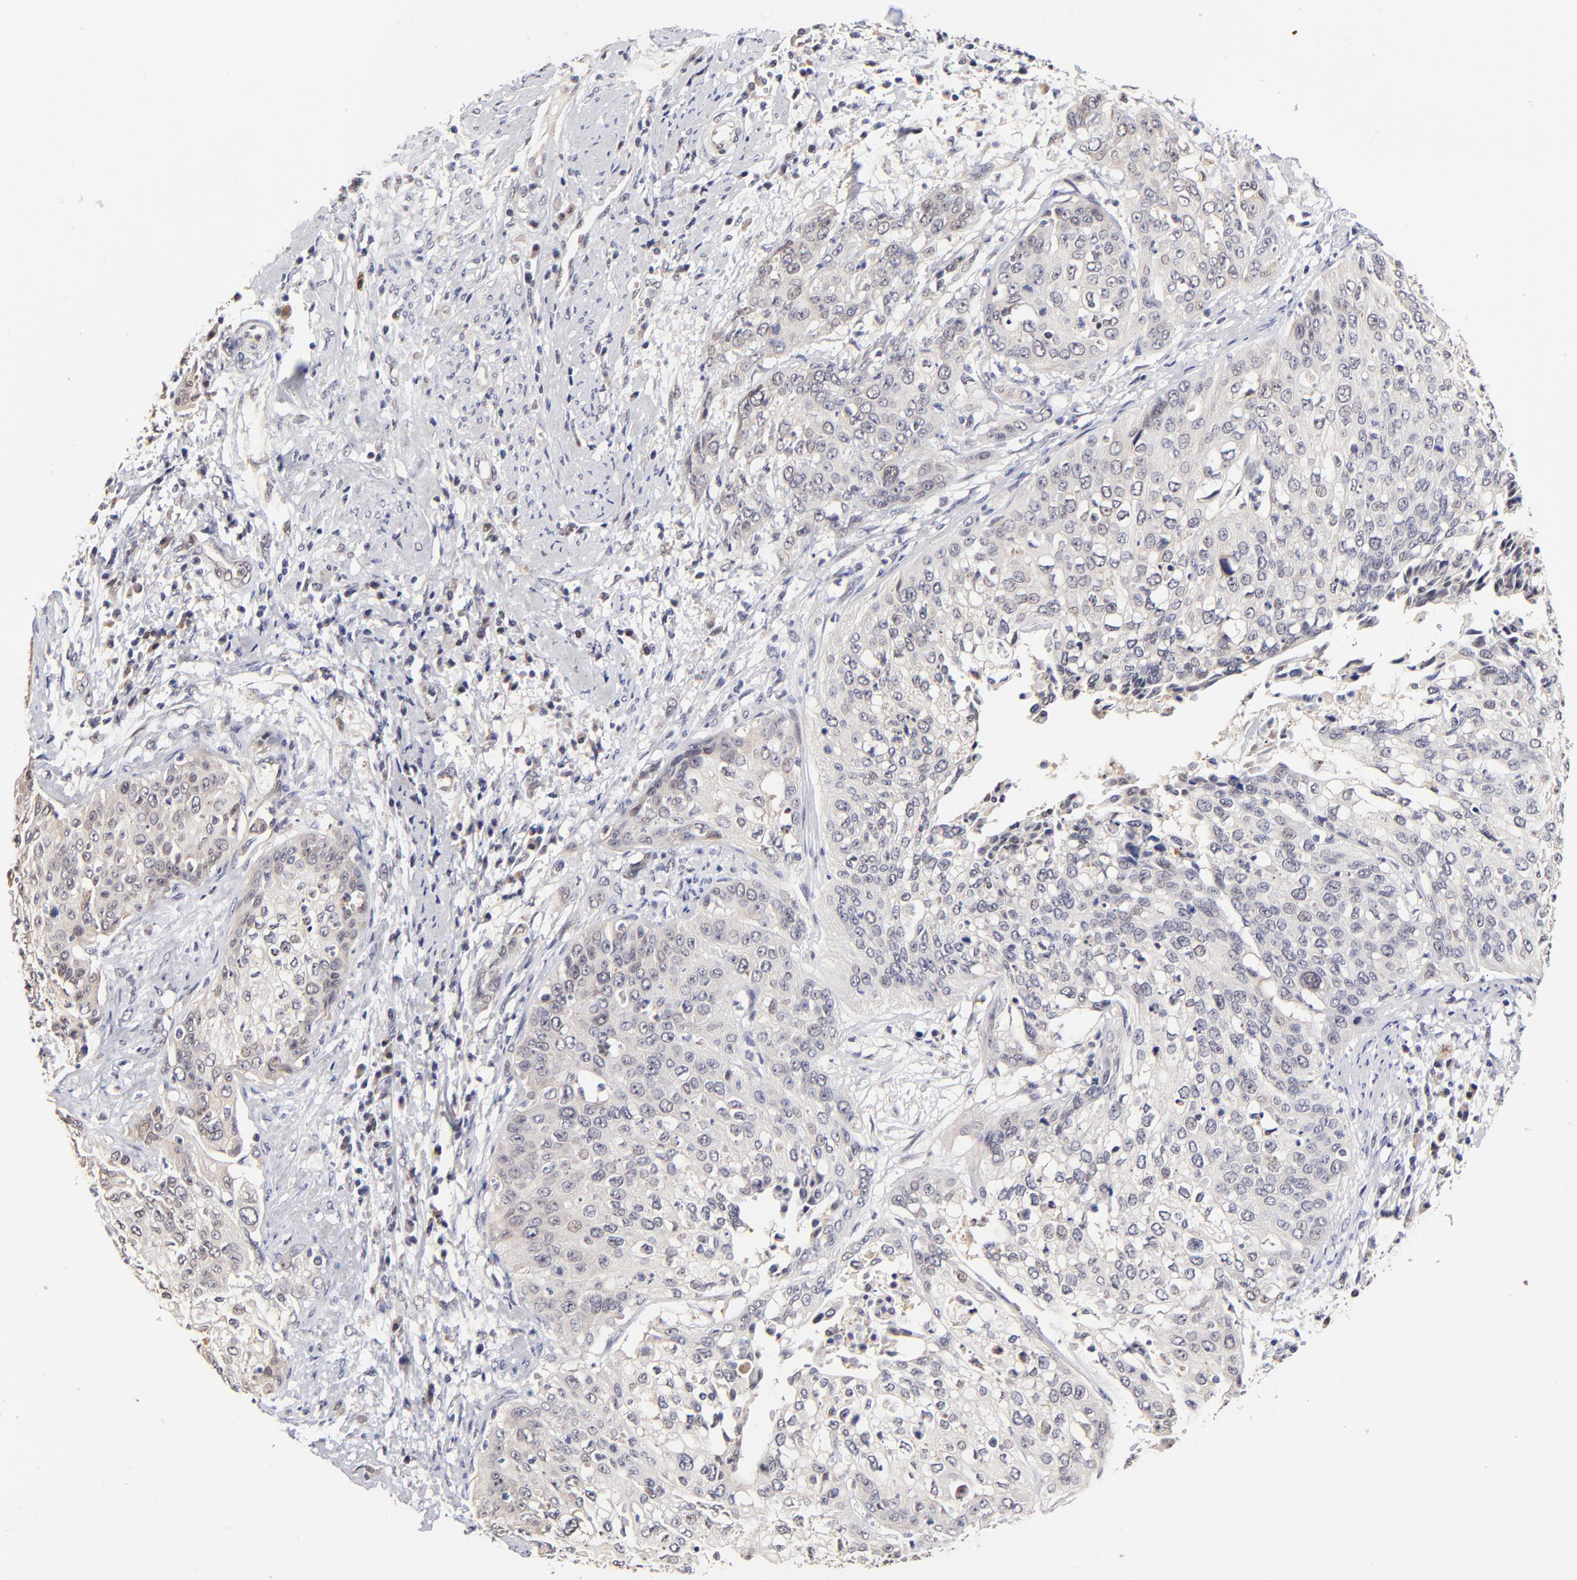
{"staining": {"intensity": "weak", "quantity": "25%-75%", "location": "cytoplasmic/membranous"}, "tissue": "cervical cancer", "cell_type": "Tumor cells", "image_type": "cancer", "snomed": [{"axis": "morphology", "description": "Squamous cell carcinoma, NOS"}, {"axis": "topography", "description": "Cervix"}], "caption": "This histopathology image exhibits IHC staining of cervical cancer (squamous cell carcinoma), with low weak cytoplasmic/membranous staining in about 25%-75% of tumor cells.", "gene": "ZNF10", "patient": {"sex": "female", "age": 41}}